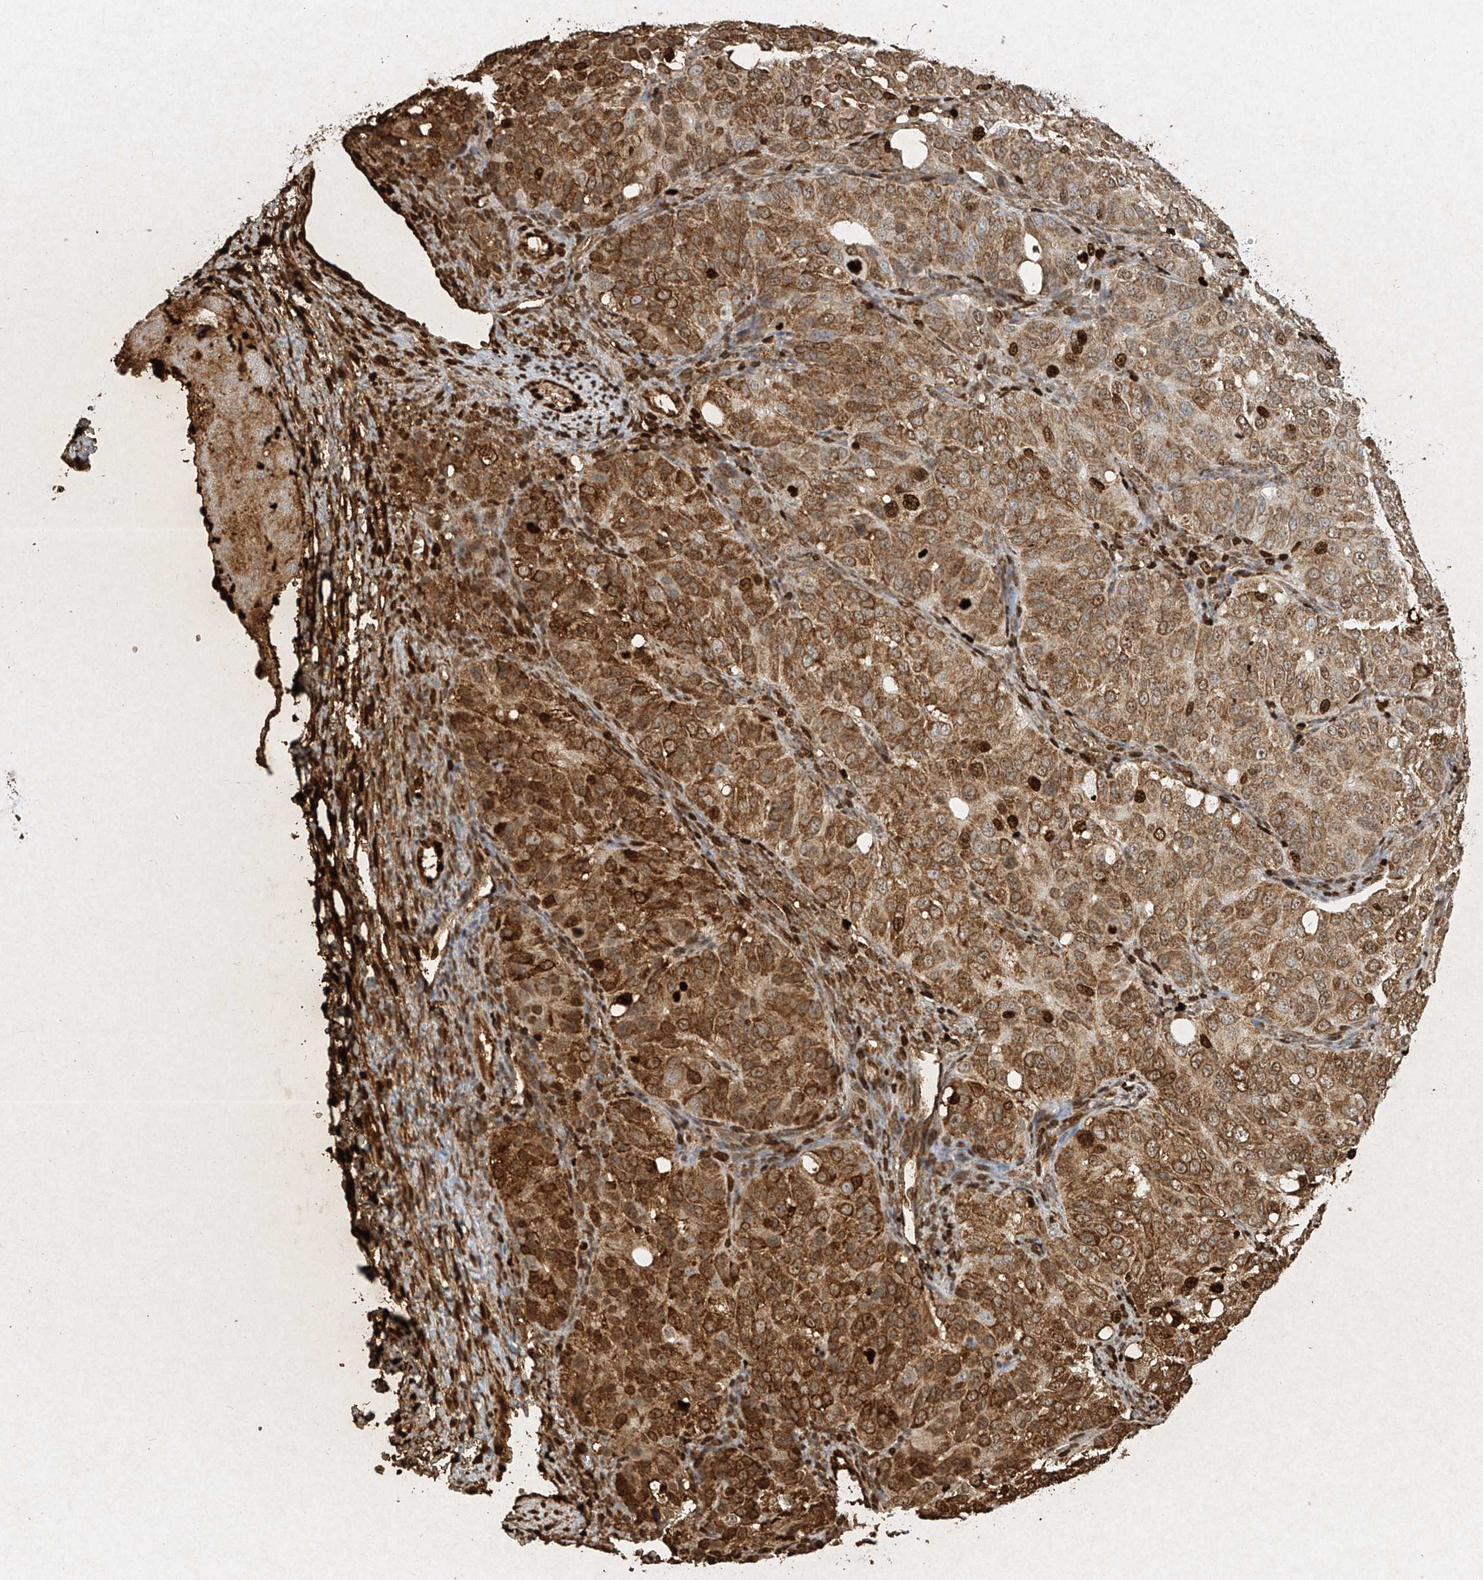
{"staining": {"intensity": "moderate", "quantity": ">75%", "location": "cytoplasmic/membranous,nuclear"}, "tissue": "ovarian cancer", "cell_type": "Tumor cells", "image_type": "cancer", "snomed": [{"axis": "morphology", "description": "Carcinoma, endometroid"}, {"axis": "topography", "description": "Ovary"}], "caption": "Human ovarian endometroid carcinoma stained for a protein (brown) demonstrates moderate cytoplasmic/membranous and nuclear positive positivity in approximately >75% of tumor cells.", "gene": "ATRIP", "patient": {"sex": "female", "age": 51}}